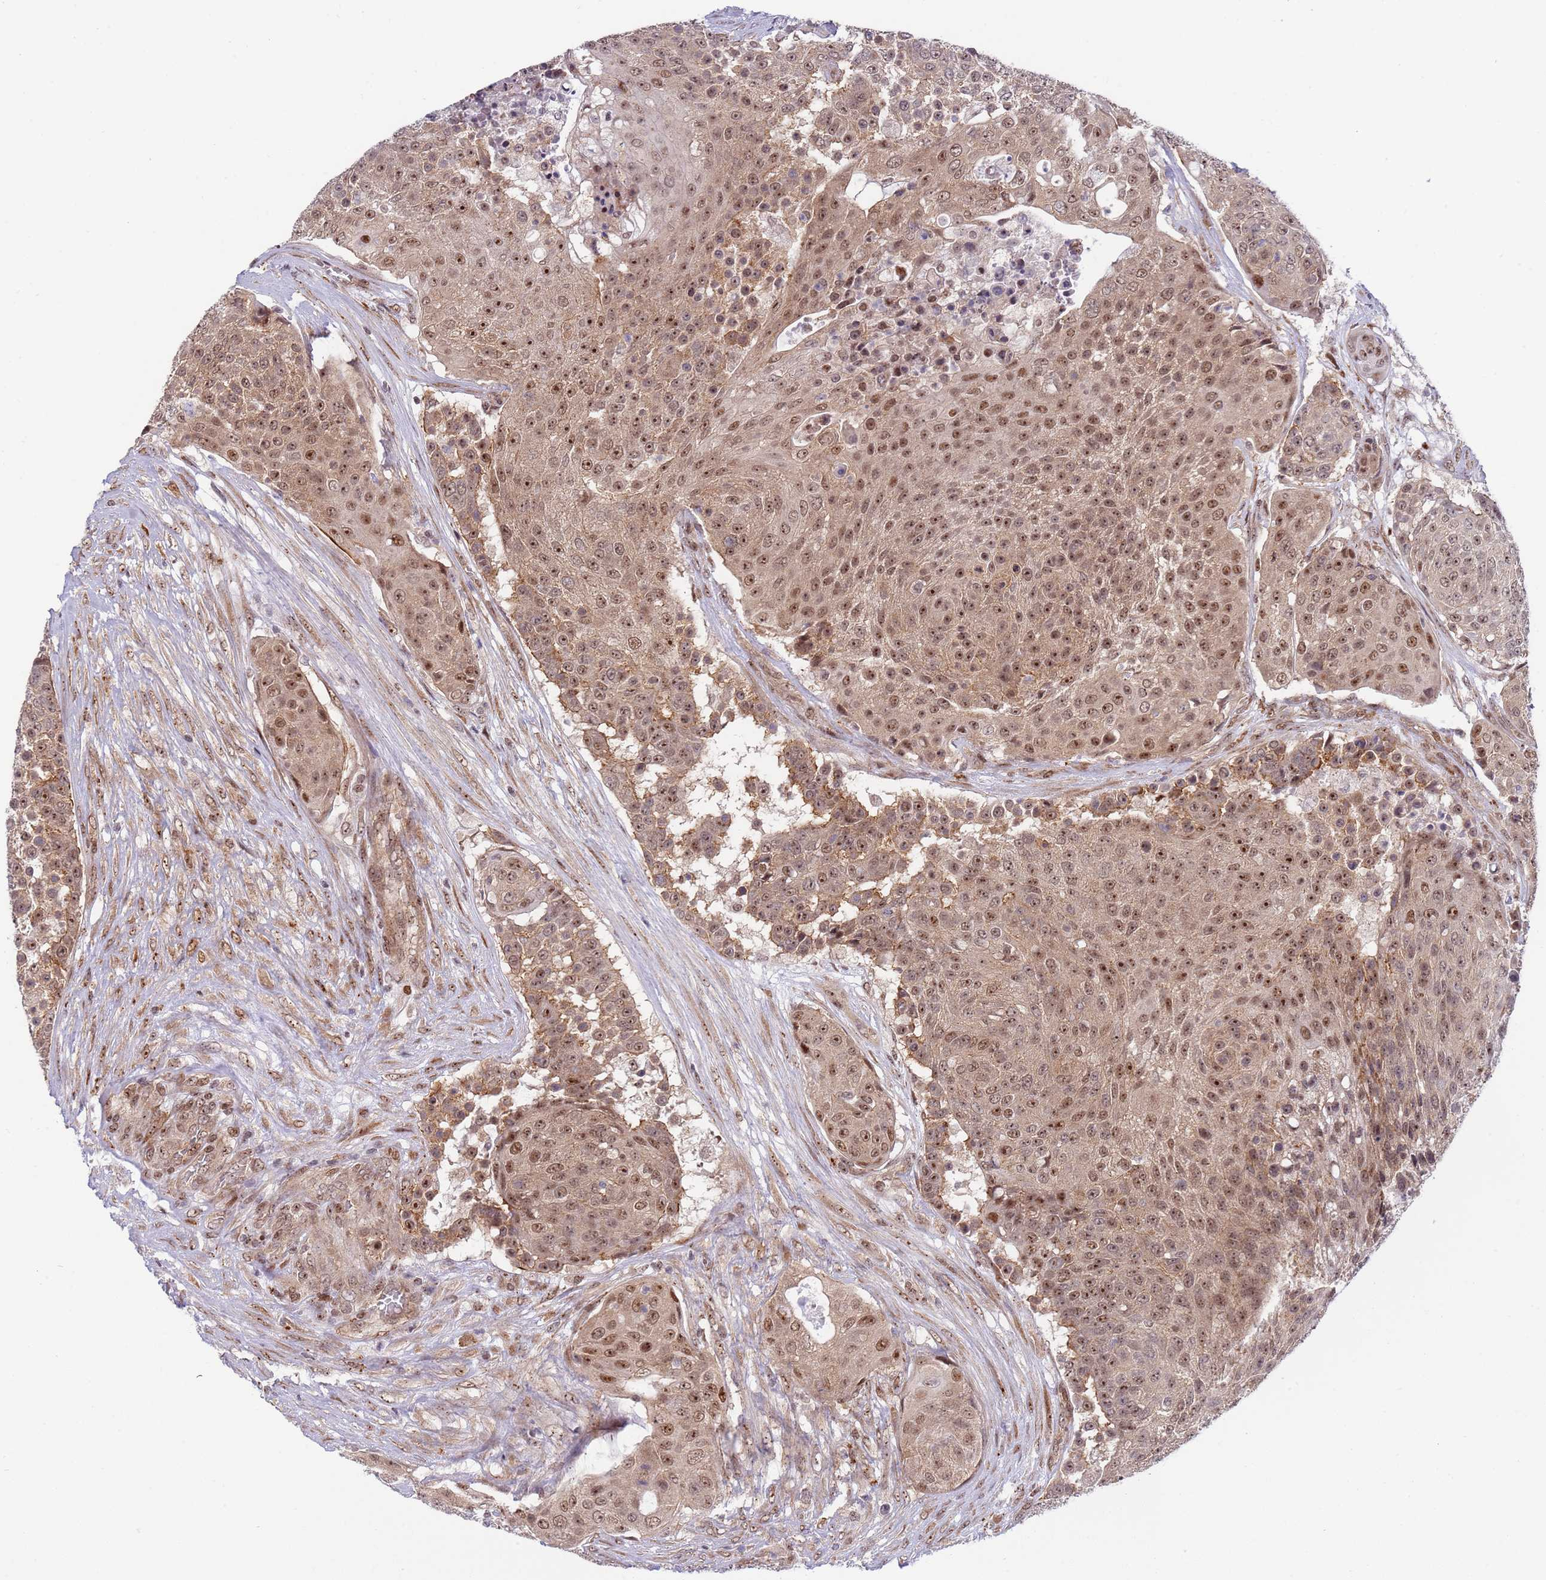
{"staining": {"intensity": "moderate", "quantity": ">75%", "location": "cytoplasmic/membranous,nuclear"}, "tissue": "urothelial cancer", "cell_type": "Tumor cells", "image_type": "cancer", "snomed": [{"axis": "morphology", "description": "Urothelial carcinoma, High grade"}, {"axis": "topography", "description": "Urinary bladder"}], "caption": "A histopathology image showing moderate cytoplasmic/membranous and nuclear staining in approximately >75% of tumor cells in urothelial cancer, as visualized by brown immunohistochemical staining.", "gene": "TBX10", "patient": {"sex": "female", "age": 63}}